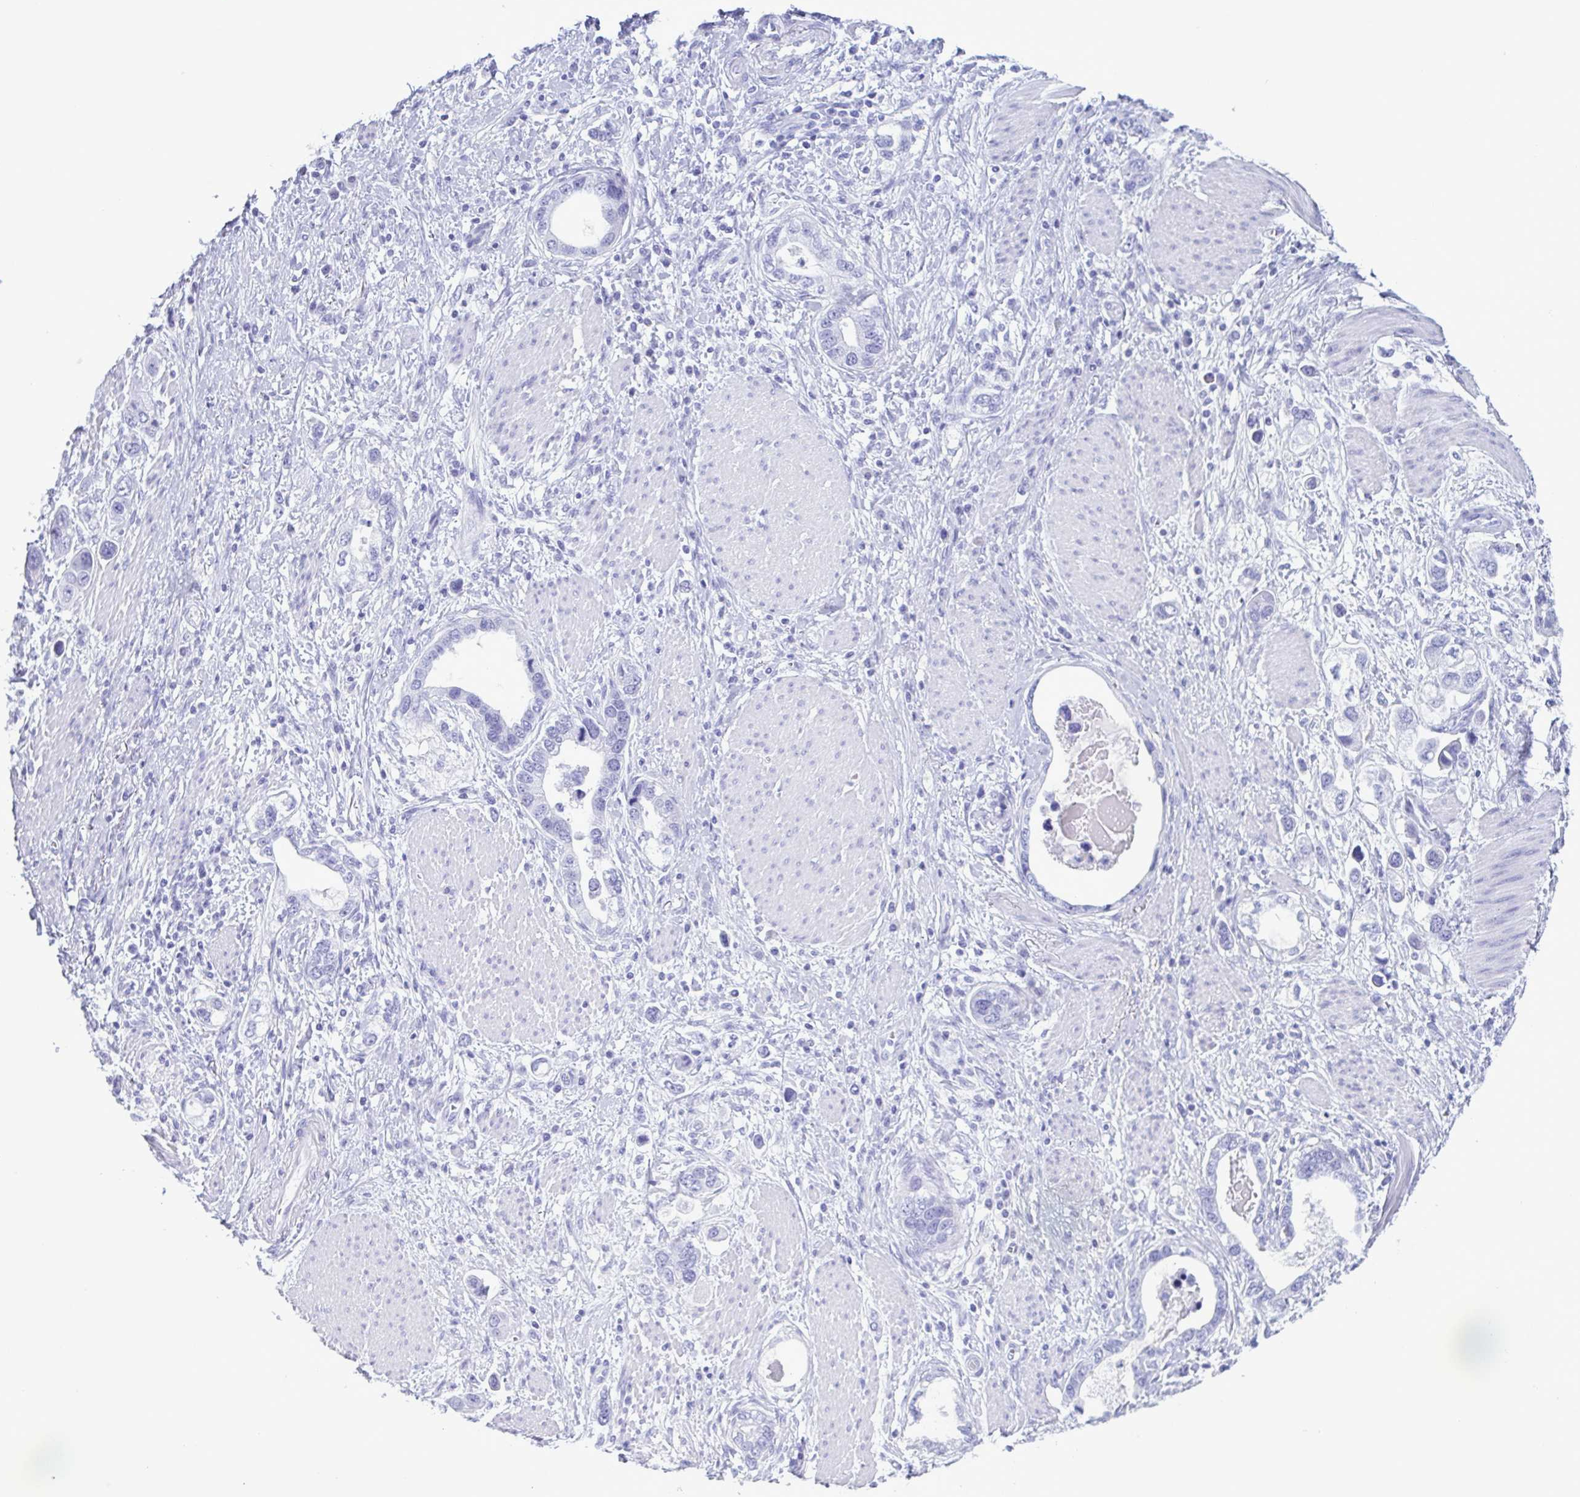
{"staining": {"intensity": "negative", "quantity": "none", "location": "none"}, "tissue": "stomach cancer", "cell_type": "Tumor cells", "image_type": "cancer", "snomed": [{"axis": "morphology", "description": "Adenocarcinoma, NOS"}, {"axis": "topography", "description": "Stomach, lower"}], "caption": "This micrograph is of adenocarcinoma (stomach) stained with IHC to label a protein in brown with the nuclei are counter-stained blue. There is no staining in tumor cells.", "gene": "LTF", "patient": {"sex": "female", "age": 93}}